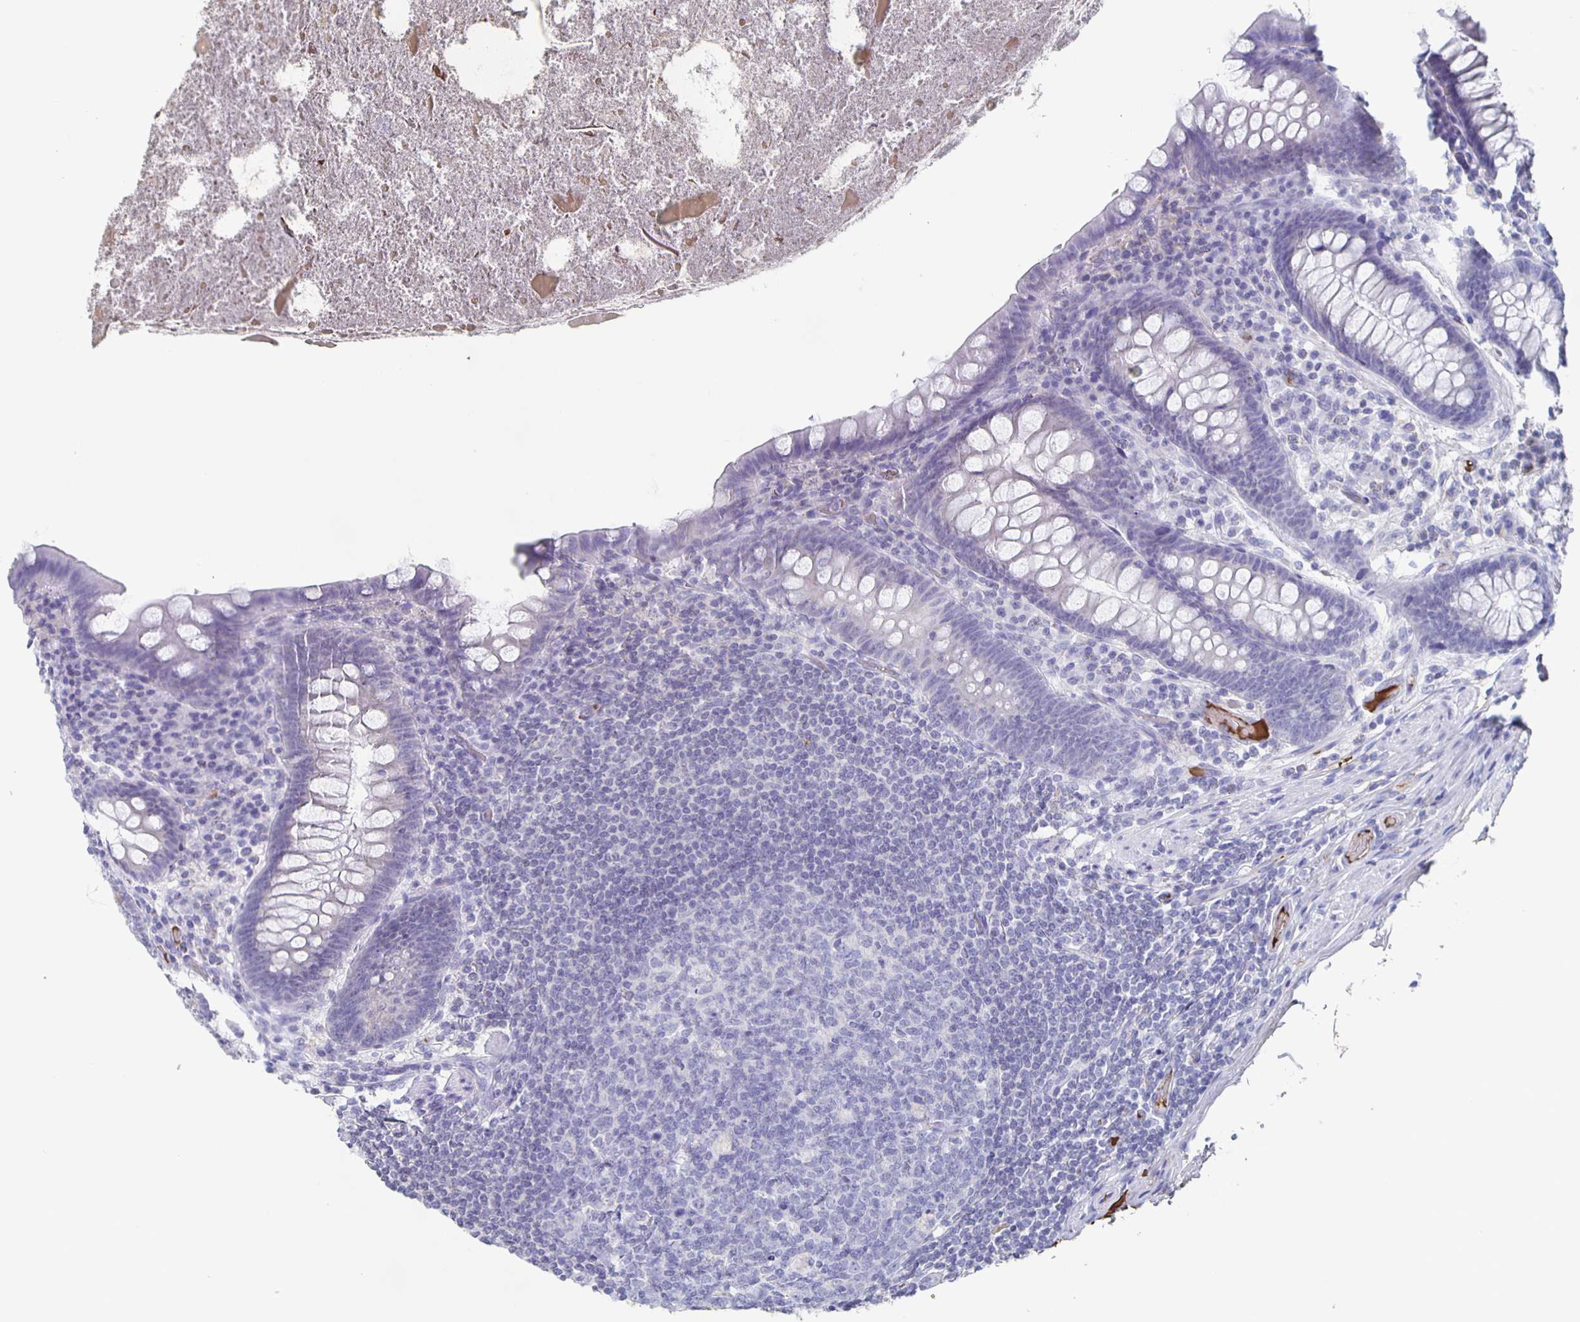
{"staining": {"intensity": "negative", "quantity": "none", "location": "none"}, "tissue": "appendix", "cell_type": "Glandular cells", "image_type": "normal", "snomed": [{"axis": "morphology", "description": "Normal tissue, NOS"}, {"axis": "topography", "description": "Appendix"}], "caption": "IHC image of normal appendix: appendix stained with DAB (3,3'-diaminobenzidine) displays no significant protein expression in glandular cells.", "gene": "FGA", "patient": {"sex": "male", "age": 71}}